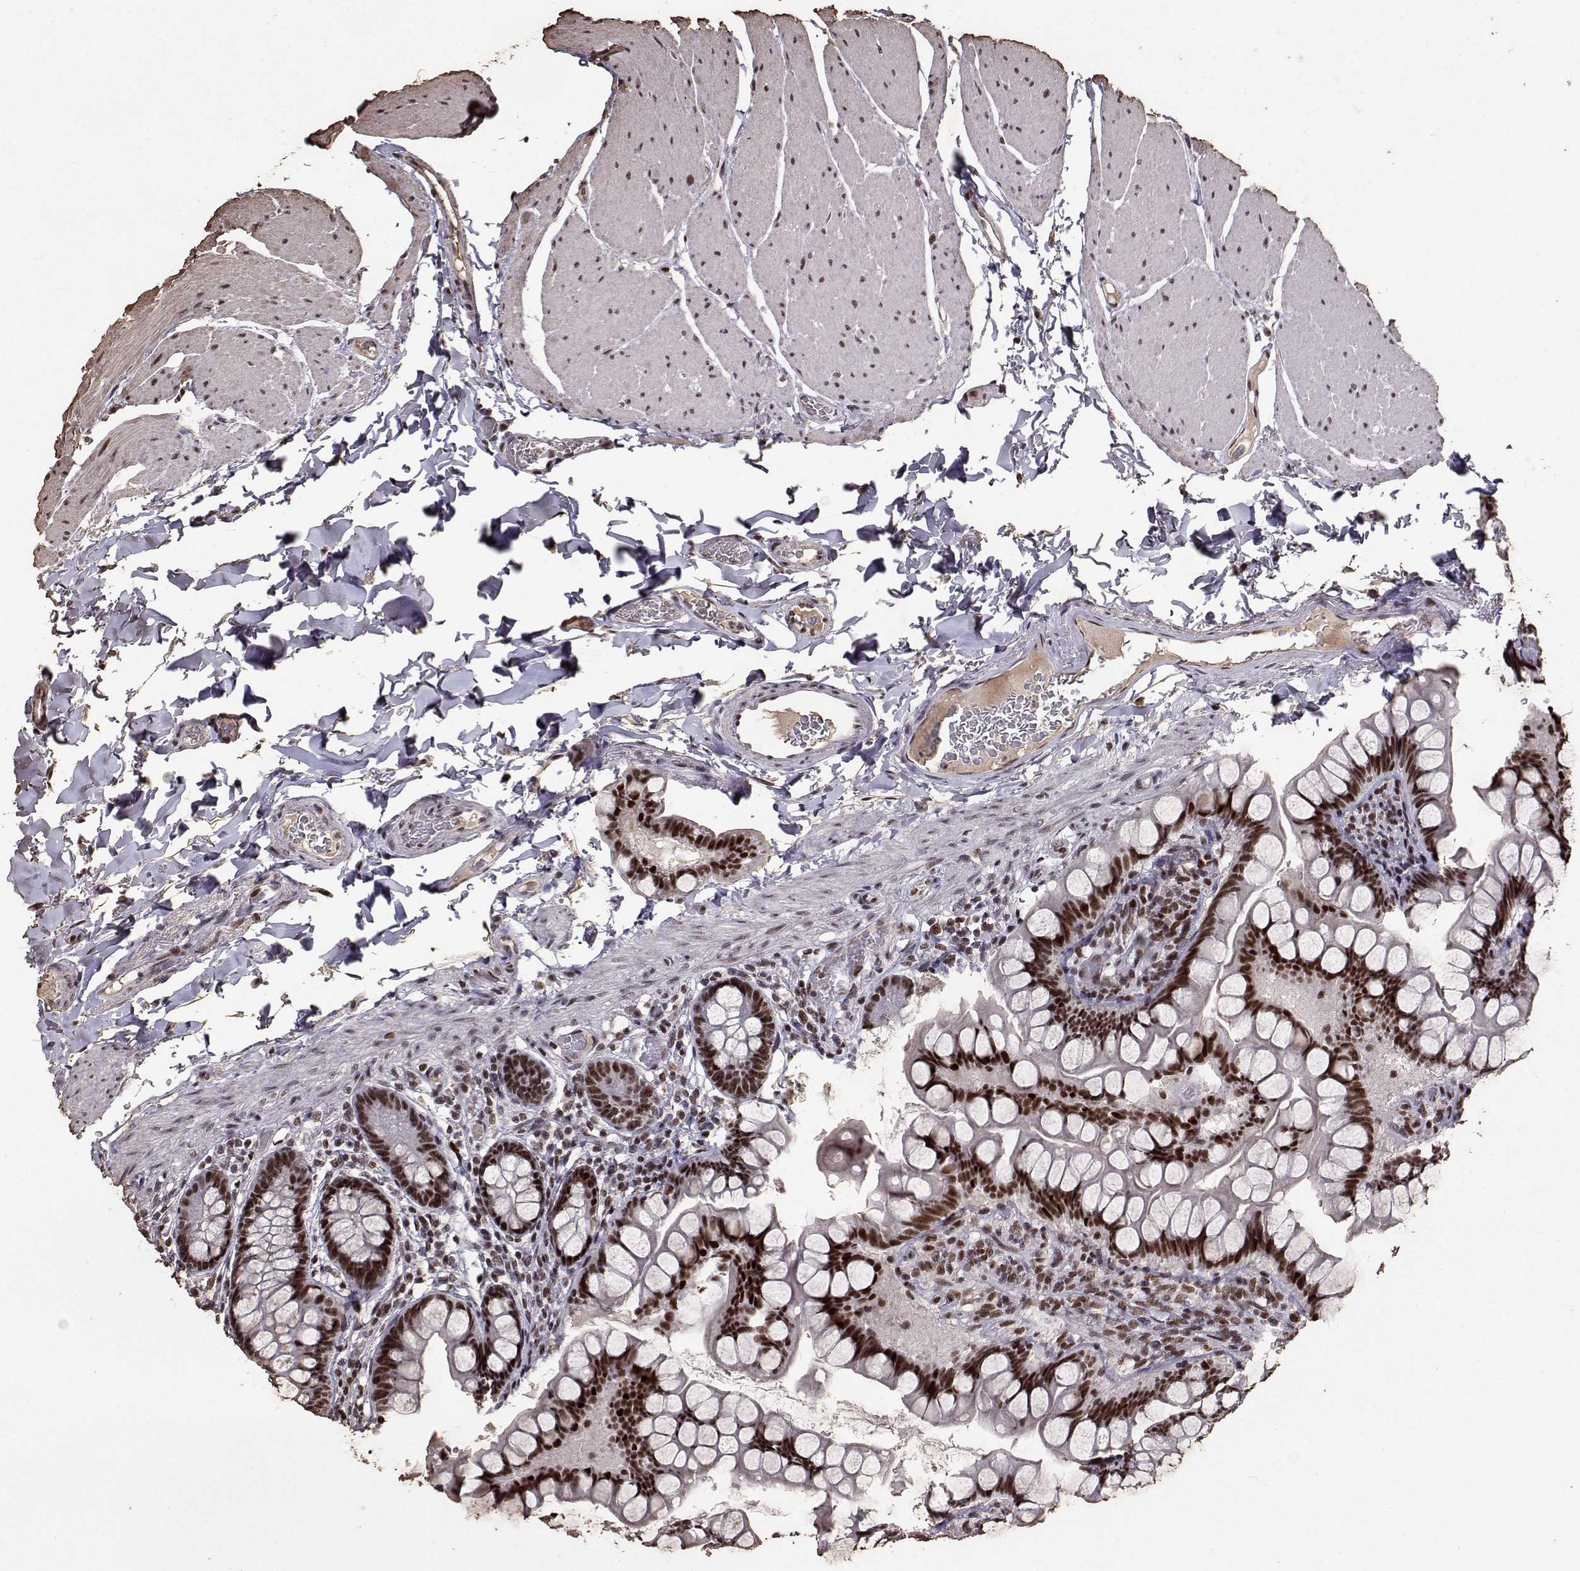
{"staining": {"intensity": "strong", "quantity": ">75%", "location": "nuclear"}, "tissue": "small intestine", "cell_type": "Glandular cells", "image_type": "normal", "snomed": [{"axis": "morphology", "description": "Normal tissue, NOS"}, {"axis": "topography", "description": "Small intestine"}], "caption": "This is an image of immunohistochemistry (IHC) staining of normal small intestine, which shows strong staining in the nuclear of glandular cells.", "gene": "TOE1", "patient": {"sex": "male", "age": 70}}